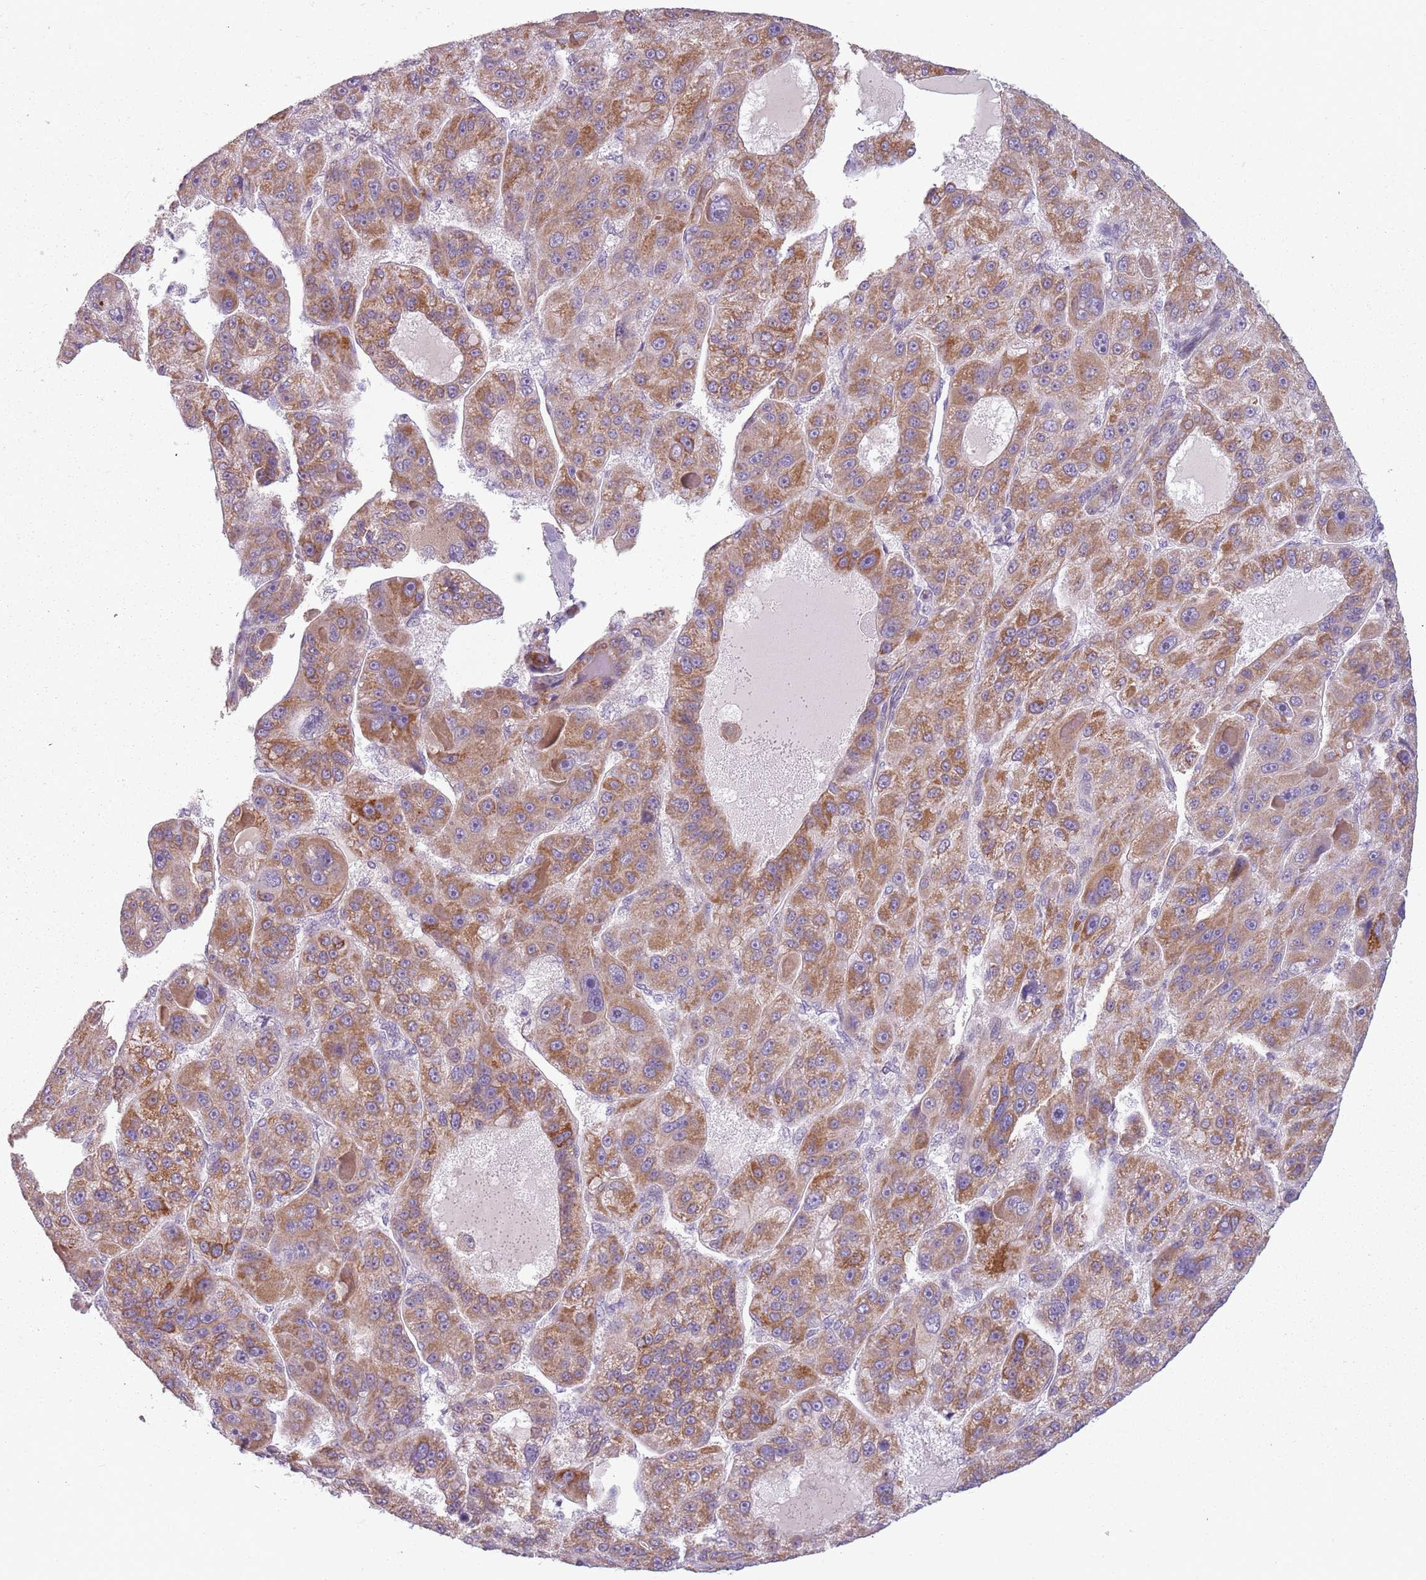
{"staining": {"intensity": "moderate", "quantity": ">75%", "location": "cytoplasmic/membranous"}, "tissue": "liver cancer", "cell_type": "Tumor cells", "image_type": "cancer", "snomed": [{"axis": "morphology", "description": "Carcinoma, Hepatocellular, NOS"}, {"axis": "topography", "description": "Liver"}], "caption": "DAB (3,3'-diaminobenzidine) immunohistochemical staining of human liver cancer (hepatocellular carcinoma) exhibits moderate cytoplasmic/membranous protein expression in approximately >75% of tumor cells.", "gene": "TLCD2", "patient": {"sex": "male", "age": 76}}